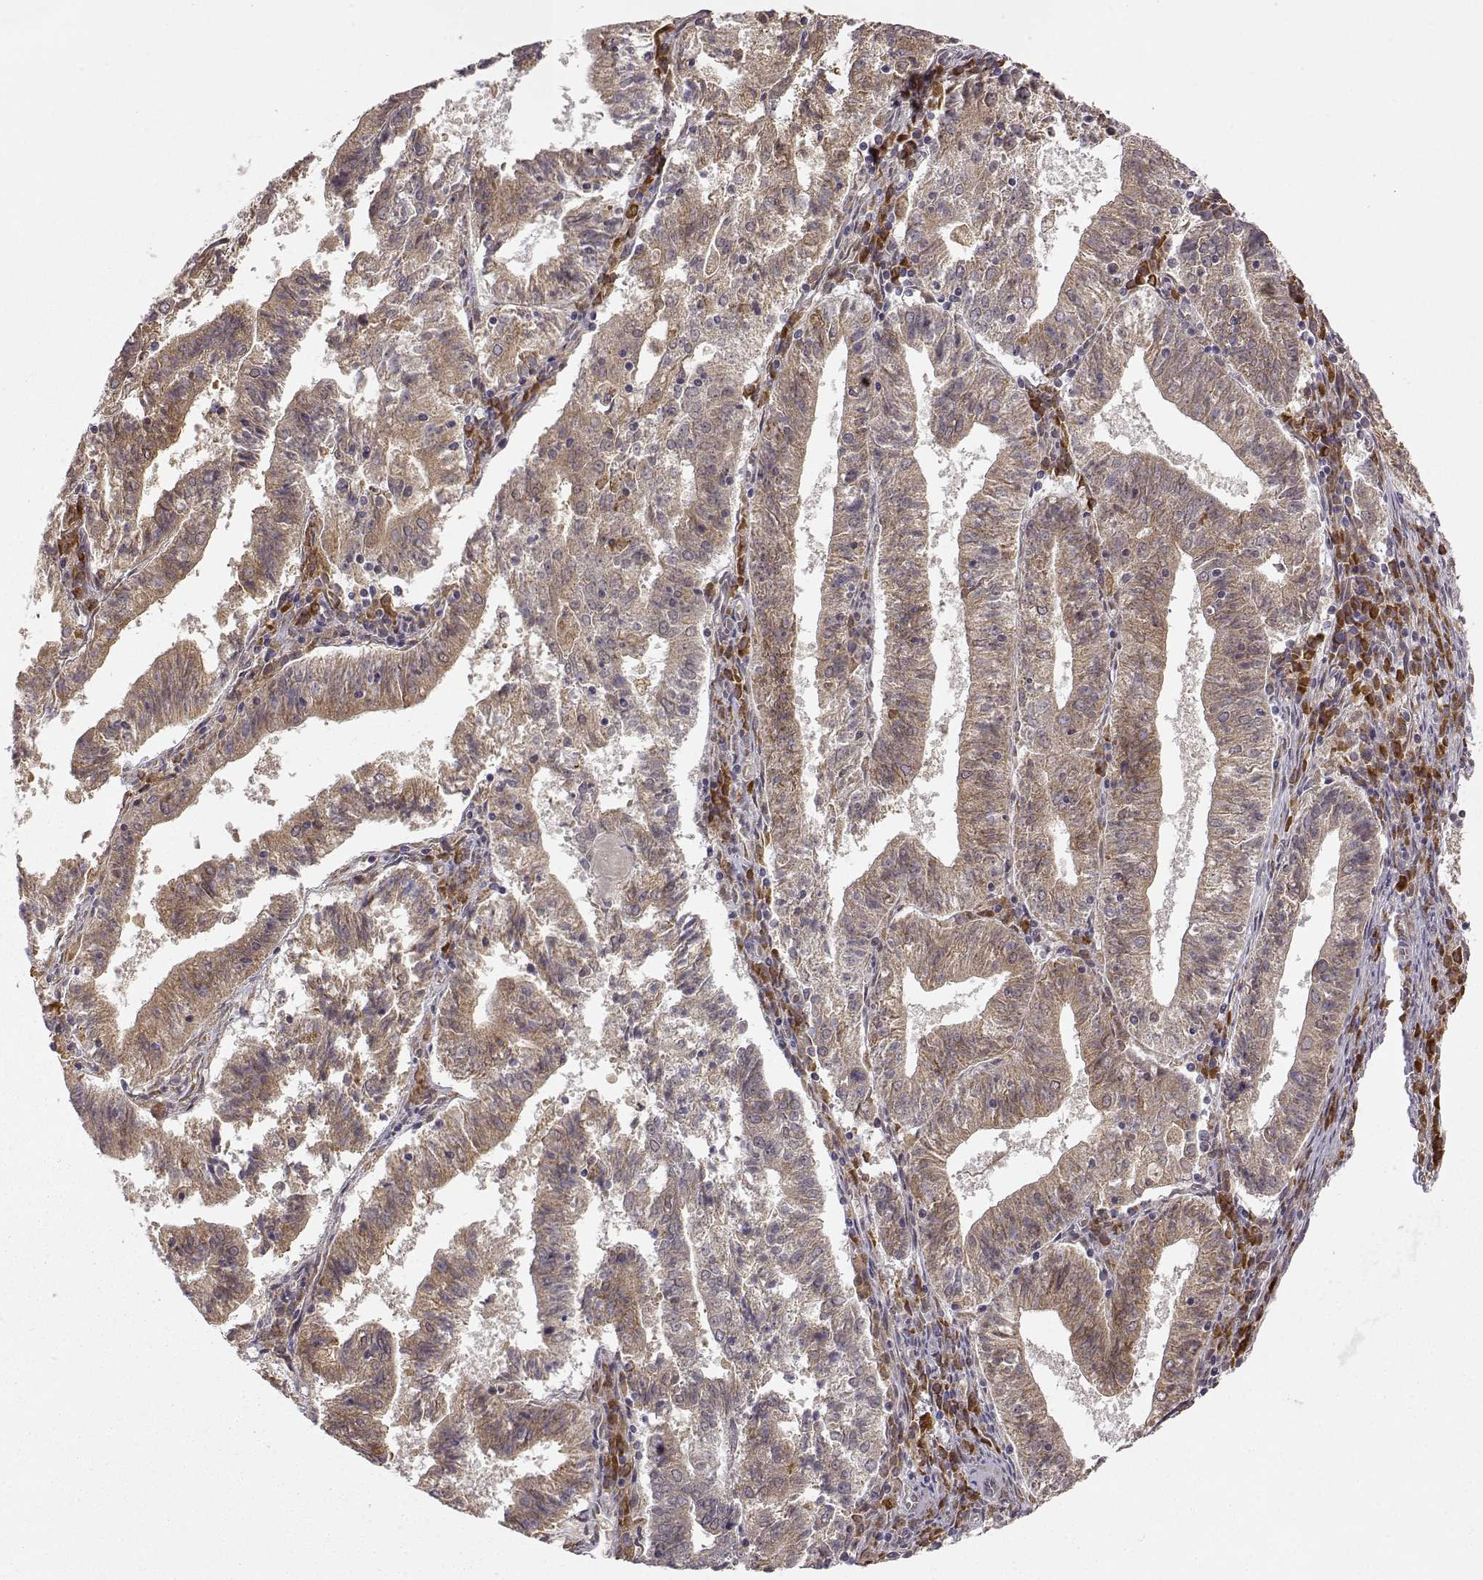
{"staining": {"intensity": "weak", "quantity": "25%-75%", "location": "cytoplasmic/membranous"}, "tissue": "endometrial cancer", "cell_type": "Tumor cells", "image_type": "cancer", "snomed": [{"axis": "morphology", "description": "Adenocarcinoma, NOS"}, {"axis": "topography", "description": "Endometrium"}], "caption": "Human adenocarcinoma (endometrial) stained with a protein marker reveals weak staining in tumor cells.", "gene": "ERGIC2", "patient": {"sex": "female", "age": 82}}